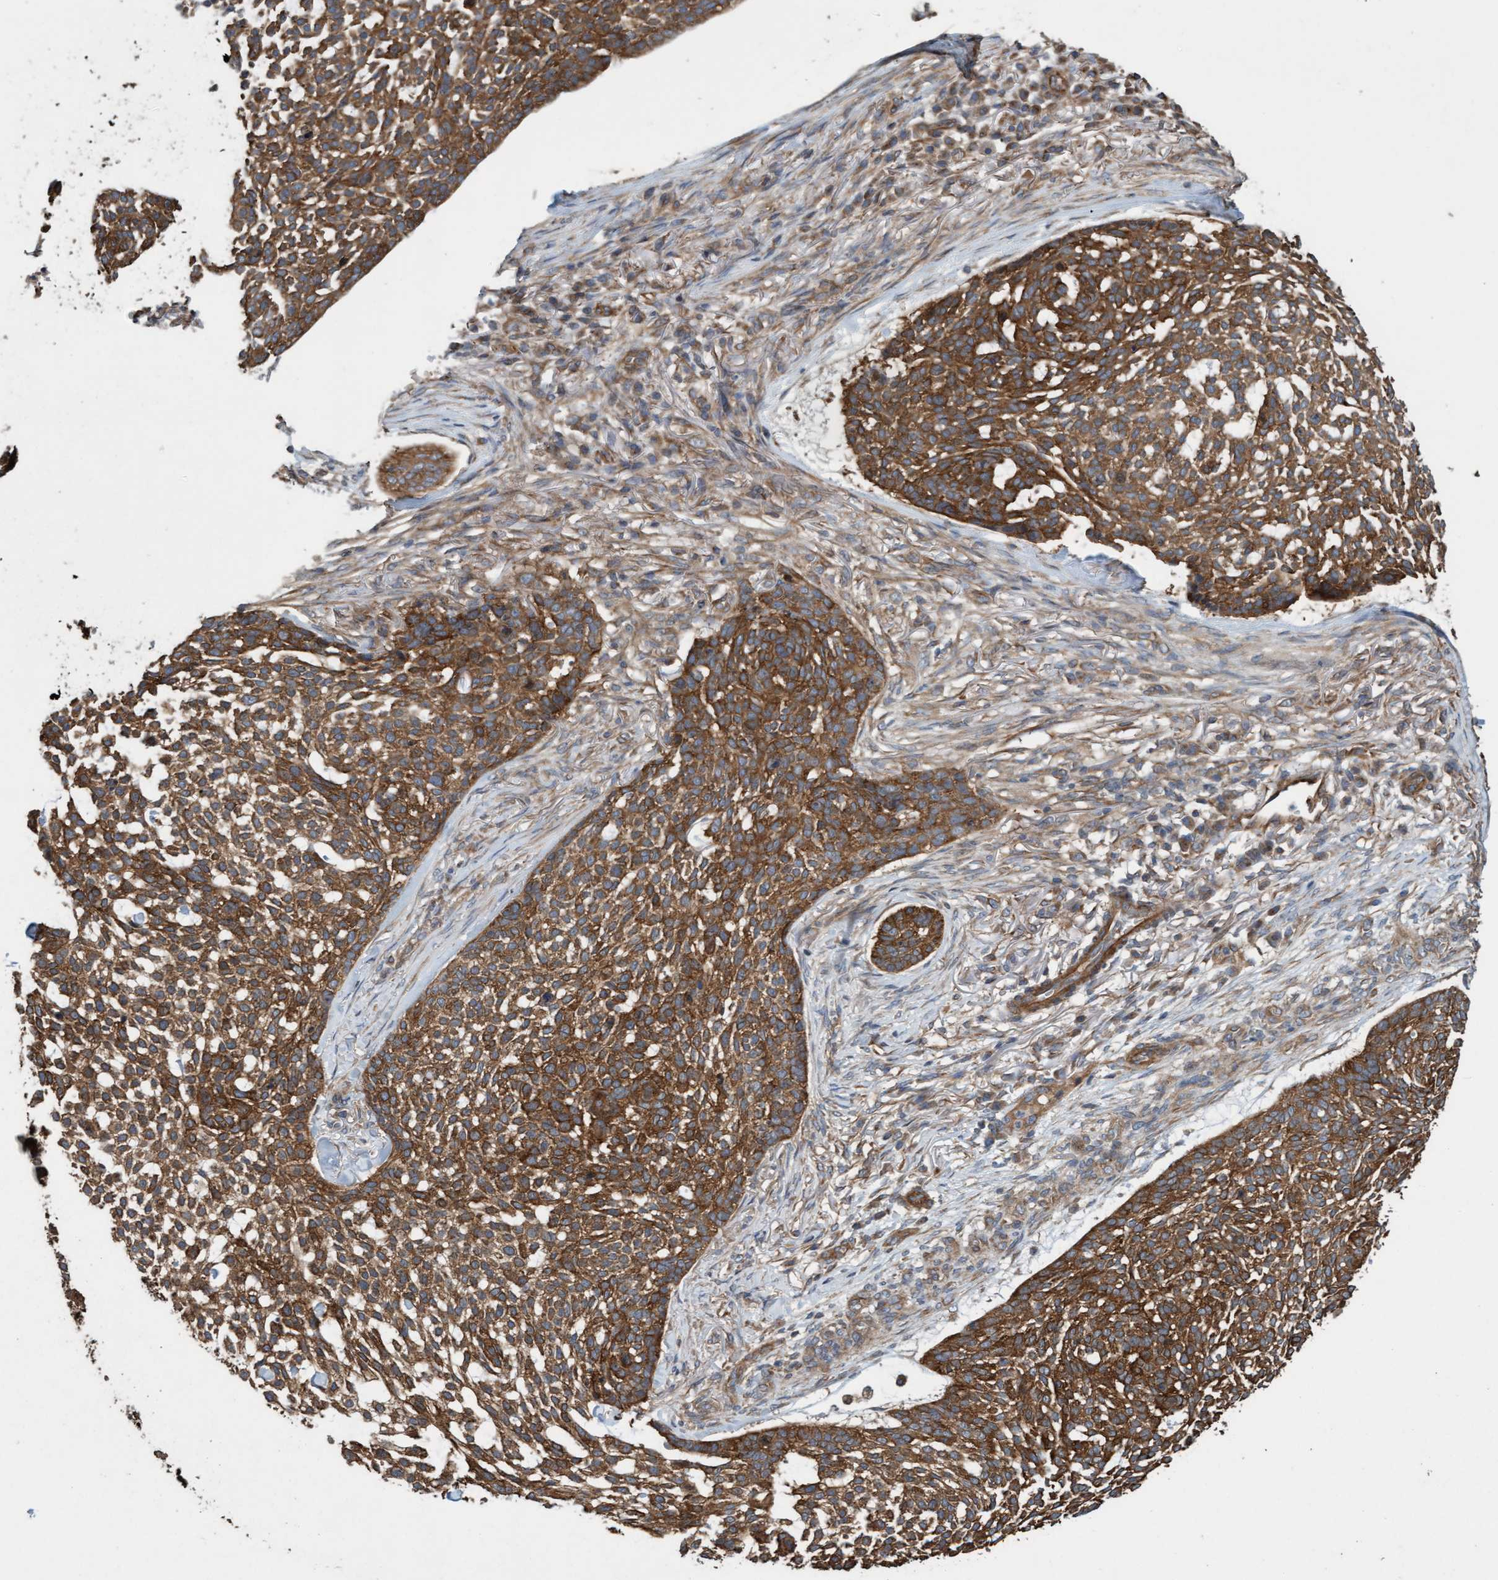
{"staining": {"intensity": "strong", "quantity": ">75%", "location": "cytoplasmic/membranous"}, "tissue": "skin cancer", "cell_type": "Tumor cells", "image_type": "cancer", "snomed": [{"axis": "morphology", "description": "Basal cell carcinoma"}, {"axis": "topography", "description": "Skin"}], "caption": "Immunohistochemistry (IHC) (DAB) staining of skin cancer (basal cell carcinoma) demonstrates strong cytoplasmic/membranous protein positivity in about >75% of tumor cells. (IHC, brightfield microscopy, high magnification).", "gene": "CDC42EP4", "patient": {"sex": "female", "age": 64}}